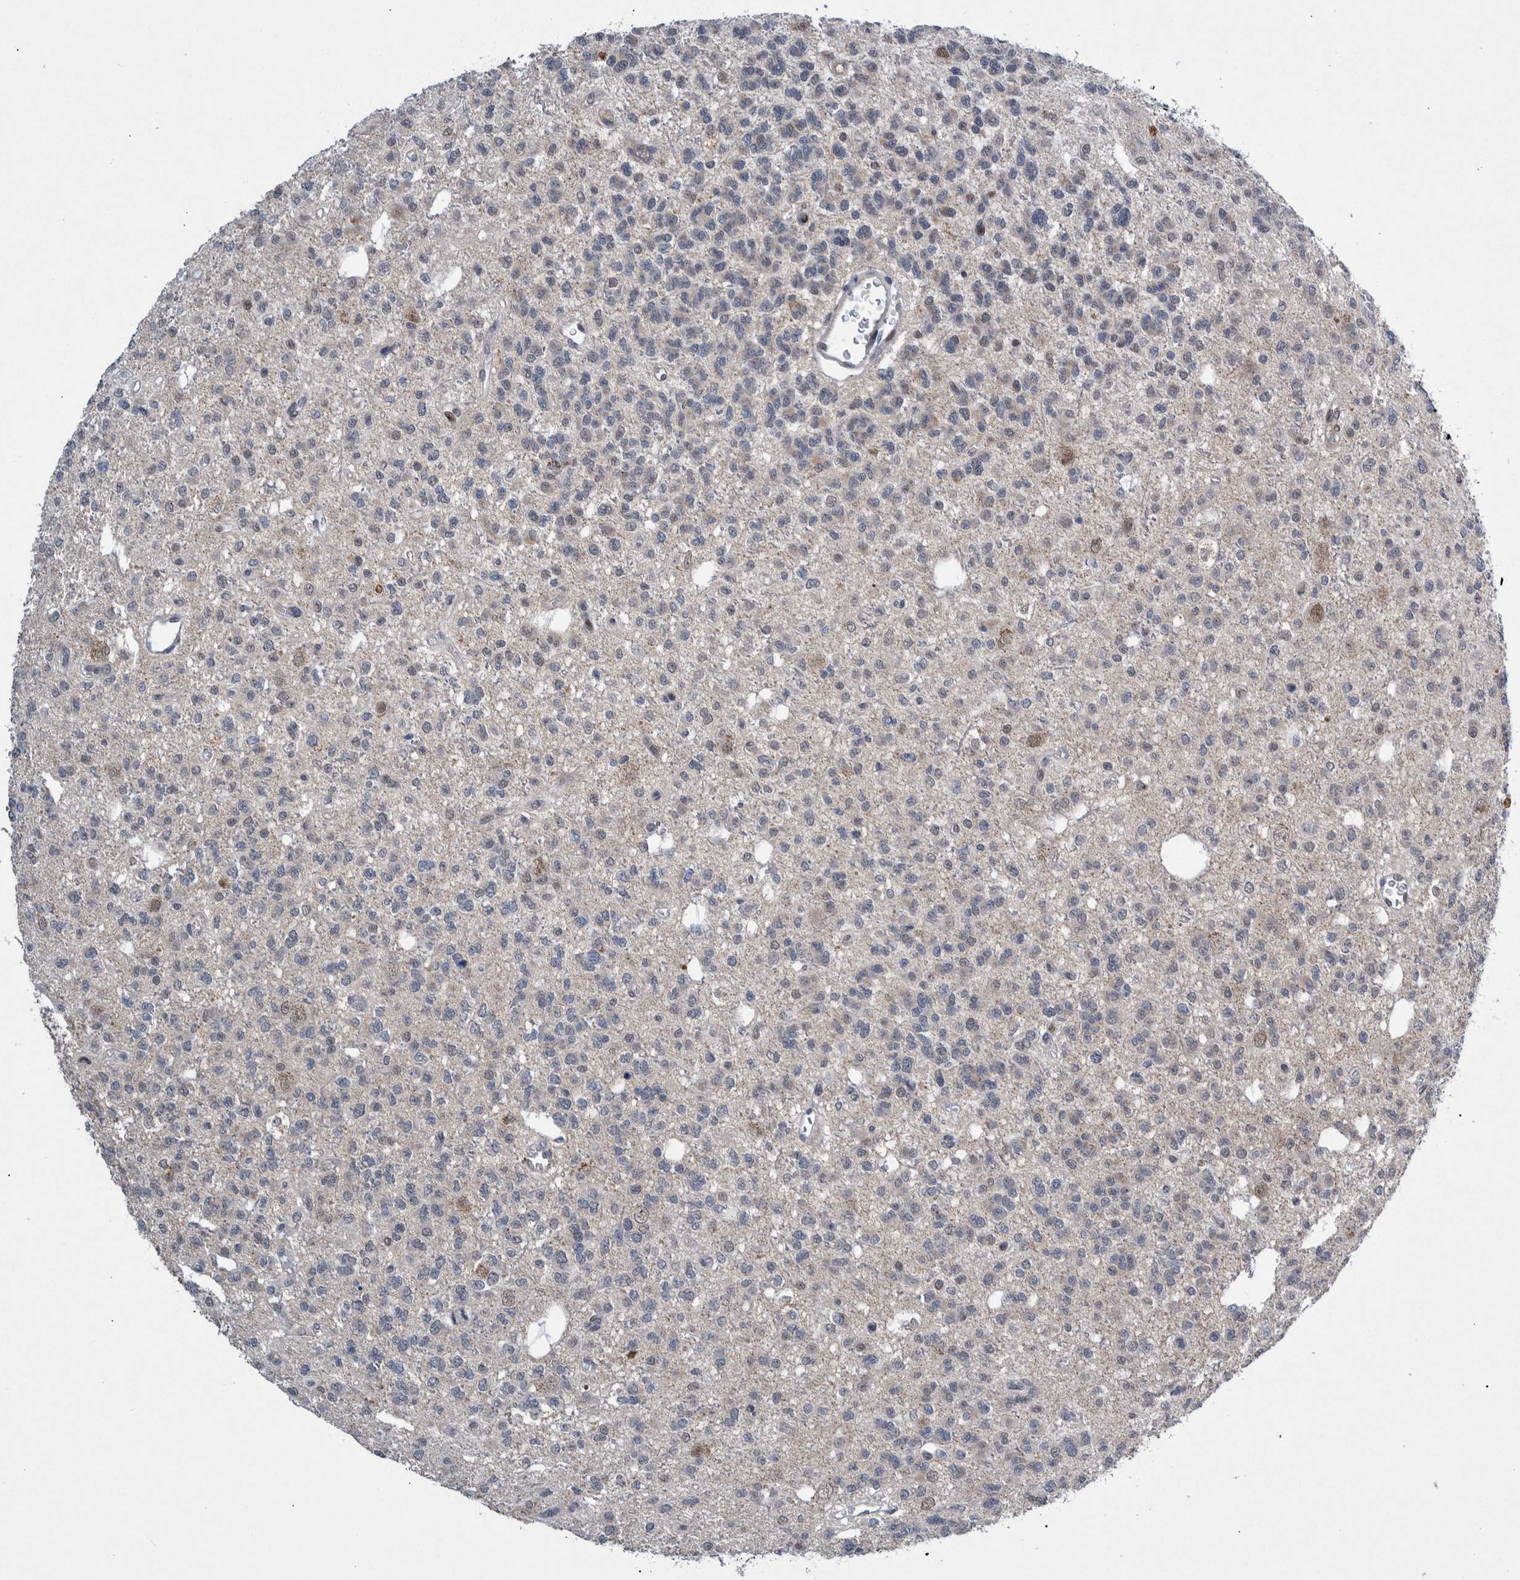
{"staining": {"intensity": "weak", "quantity": "<25%", "location": "nuclear"}, "tissue": "glioma", "cell_type": "Tumor cells", "image_type": "cancer", "snomed": [{"axis": "morphology", "description": "Glioma, malignant, Low grade"}, {"axis": "topography", "description": "Brain"}], "caption": "Glioma was stained to show a protein in brown. There is no significant staining in tumor cells.", "gene": "ESRP1", "patient": {"sex": "male", "age": 38}}